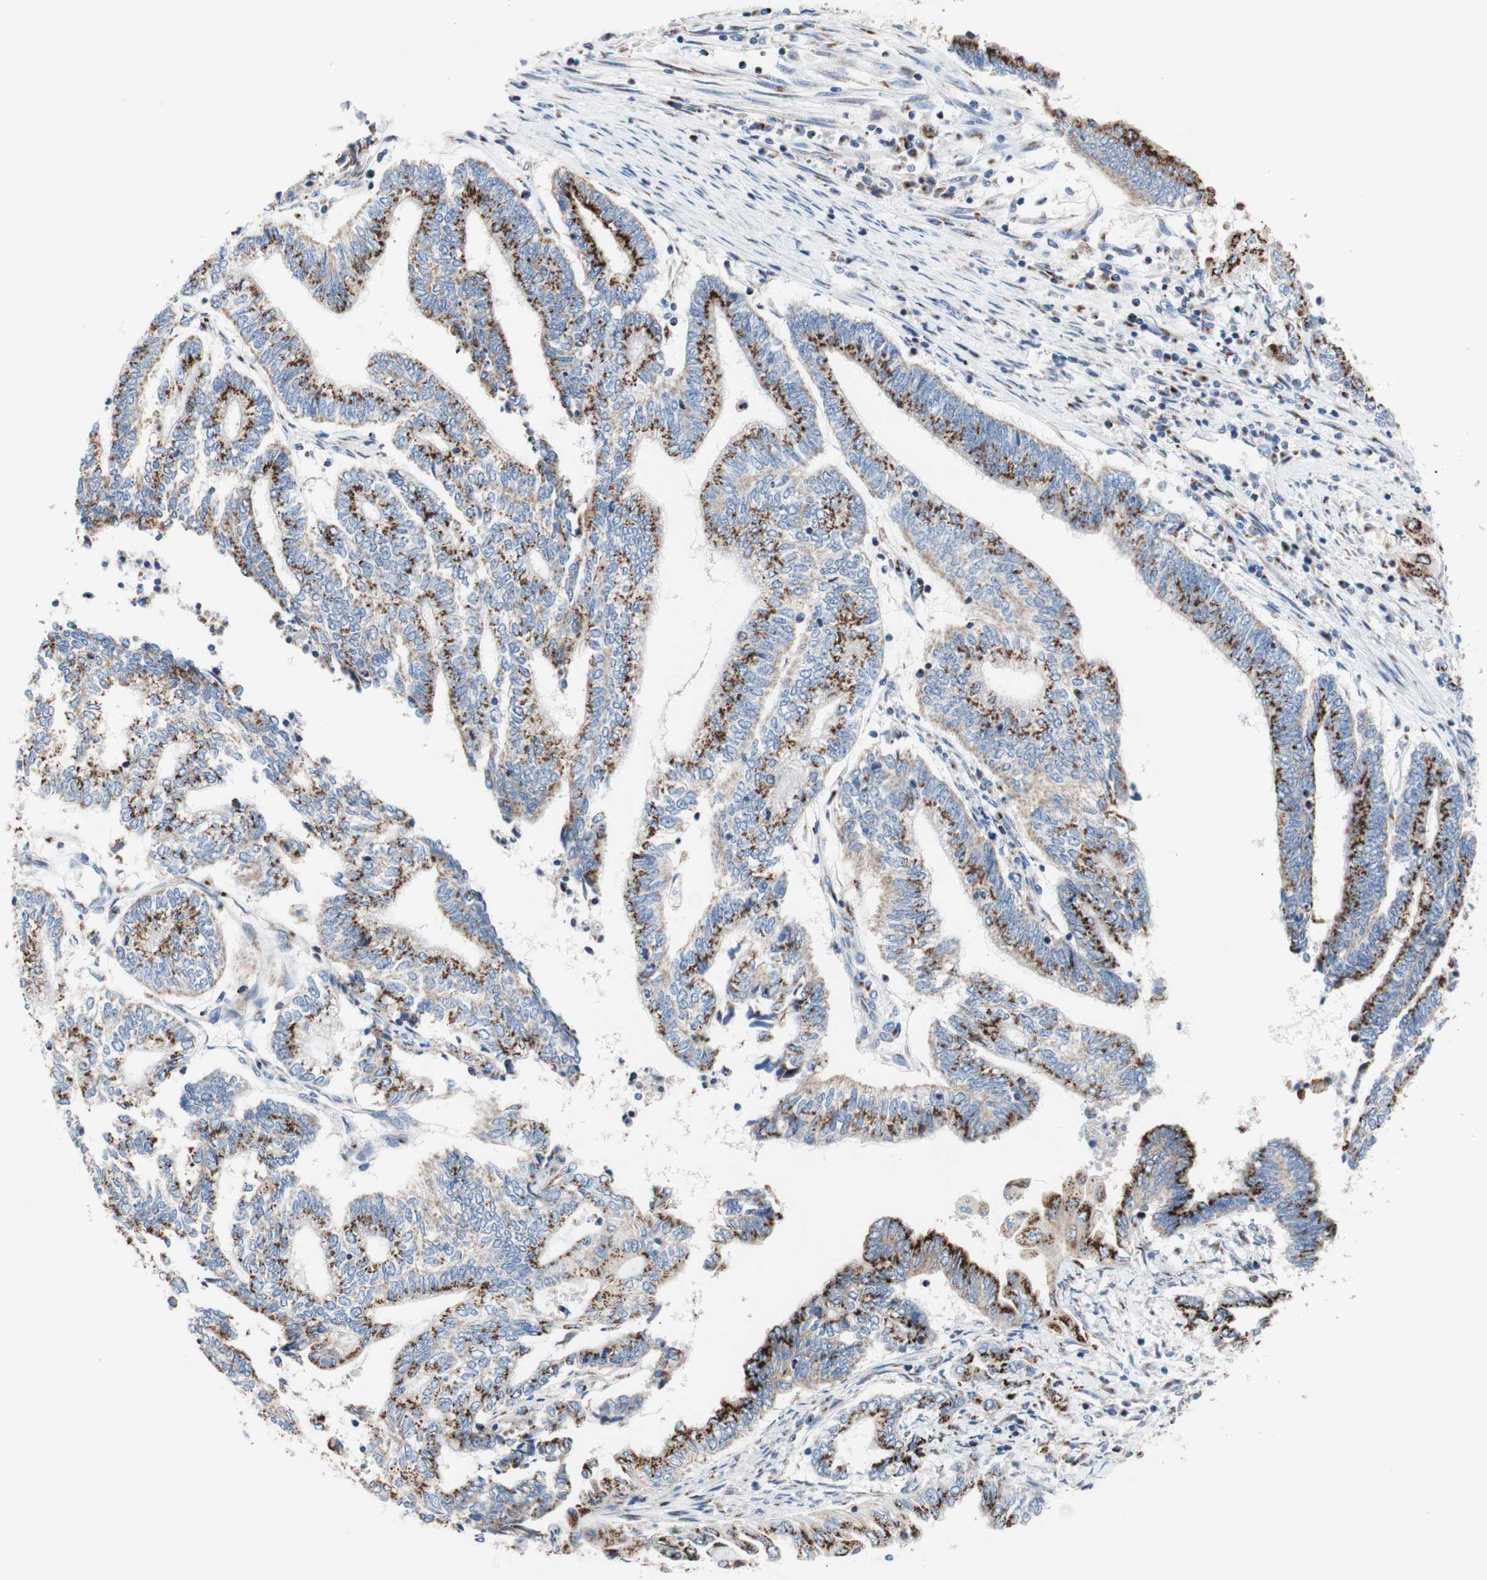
{"staining": {"intensity": "moderate", "quantity": "25%-75%", "location": "cytoplasmic/membranous"}, "tissue": "endometrial cancer", "cell_type": "Tumor cells", "image_type": "cancer", "snomed": [{"axis": "morphology", "description": "Adenocarcinoma, NOS"}, {"axis": "topography", "description": "Uterus"}, {"axis": "topography", "description": "Endometrium"}], "caption": "This is an image of IHC staining of endometrial cancer, which shows moderate staining in the cytoplasmic/membranous of tumor cells.", "gene": "GALNT2", "patient": {"sex": "female", "age": 70}}